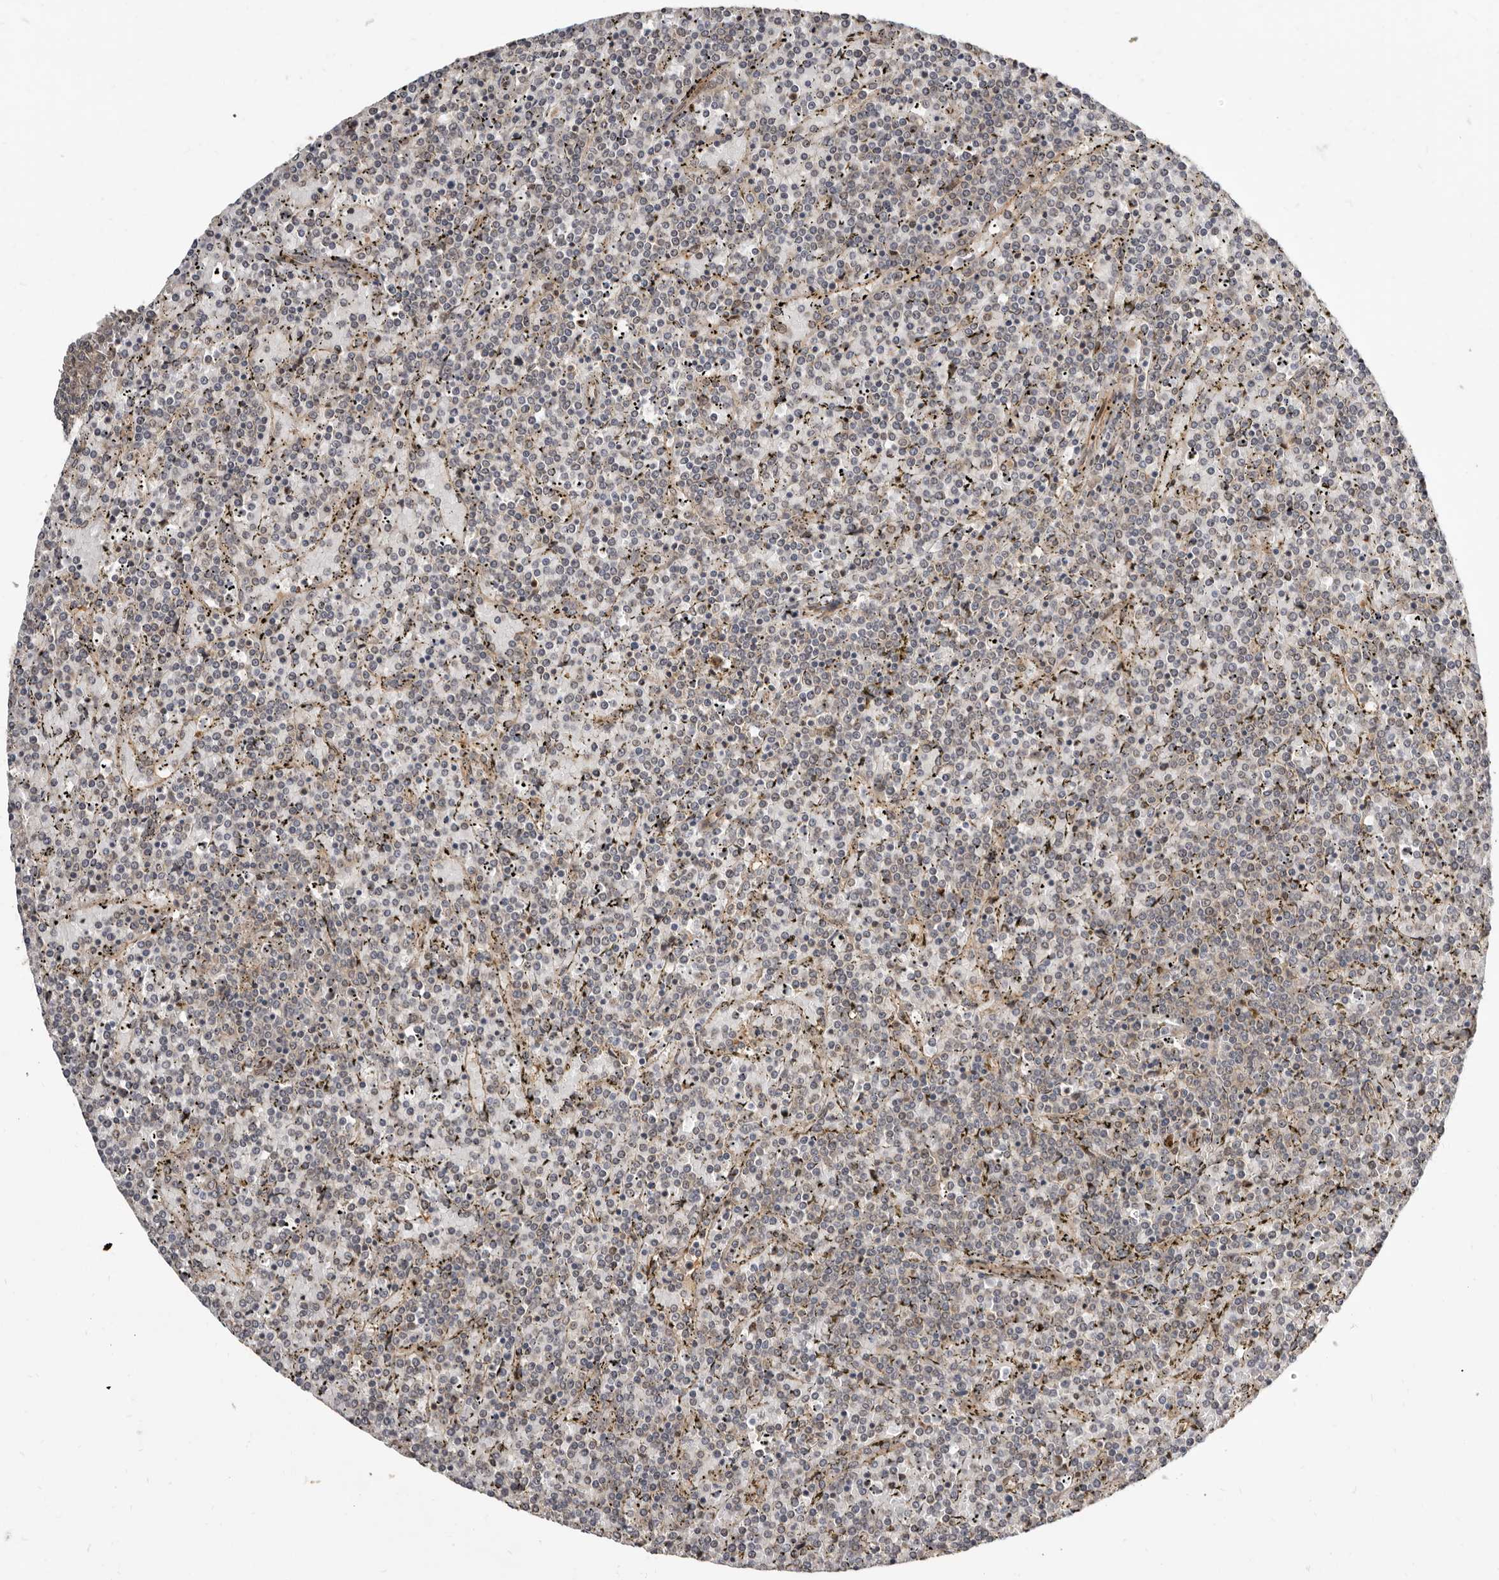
{"staining": {"intensity": "negative", "quantity": "none", "location": "none"}, "tissue": "lymphoma", "cell_type": "Tumor cells", "image_type": "cancer", "snomed": [{"axis": "morphology", "description": "Malignant lymphoma, non-Hodgkin's type, Low grade"}, {"axis": "topography", "description": "Spleen"}], "caption": "DAB immunohistochemical staining of human malignant lymphoma, non-Hodgkin's type (low-grade) shows no significant positivity in tumor cells.", "gene": "SBDS", "patient": {"sex": "female", "age": 19}}